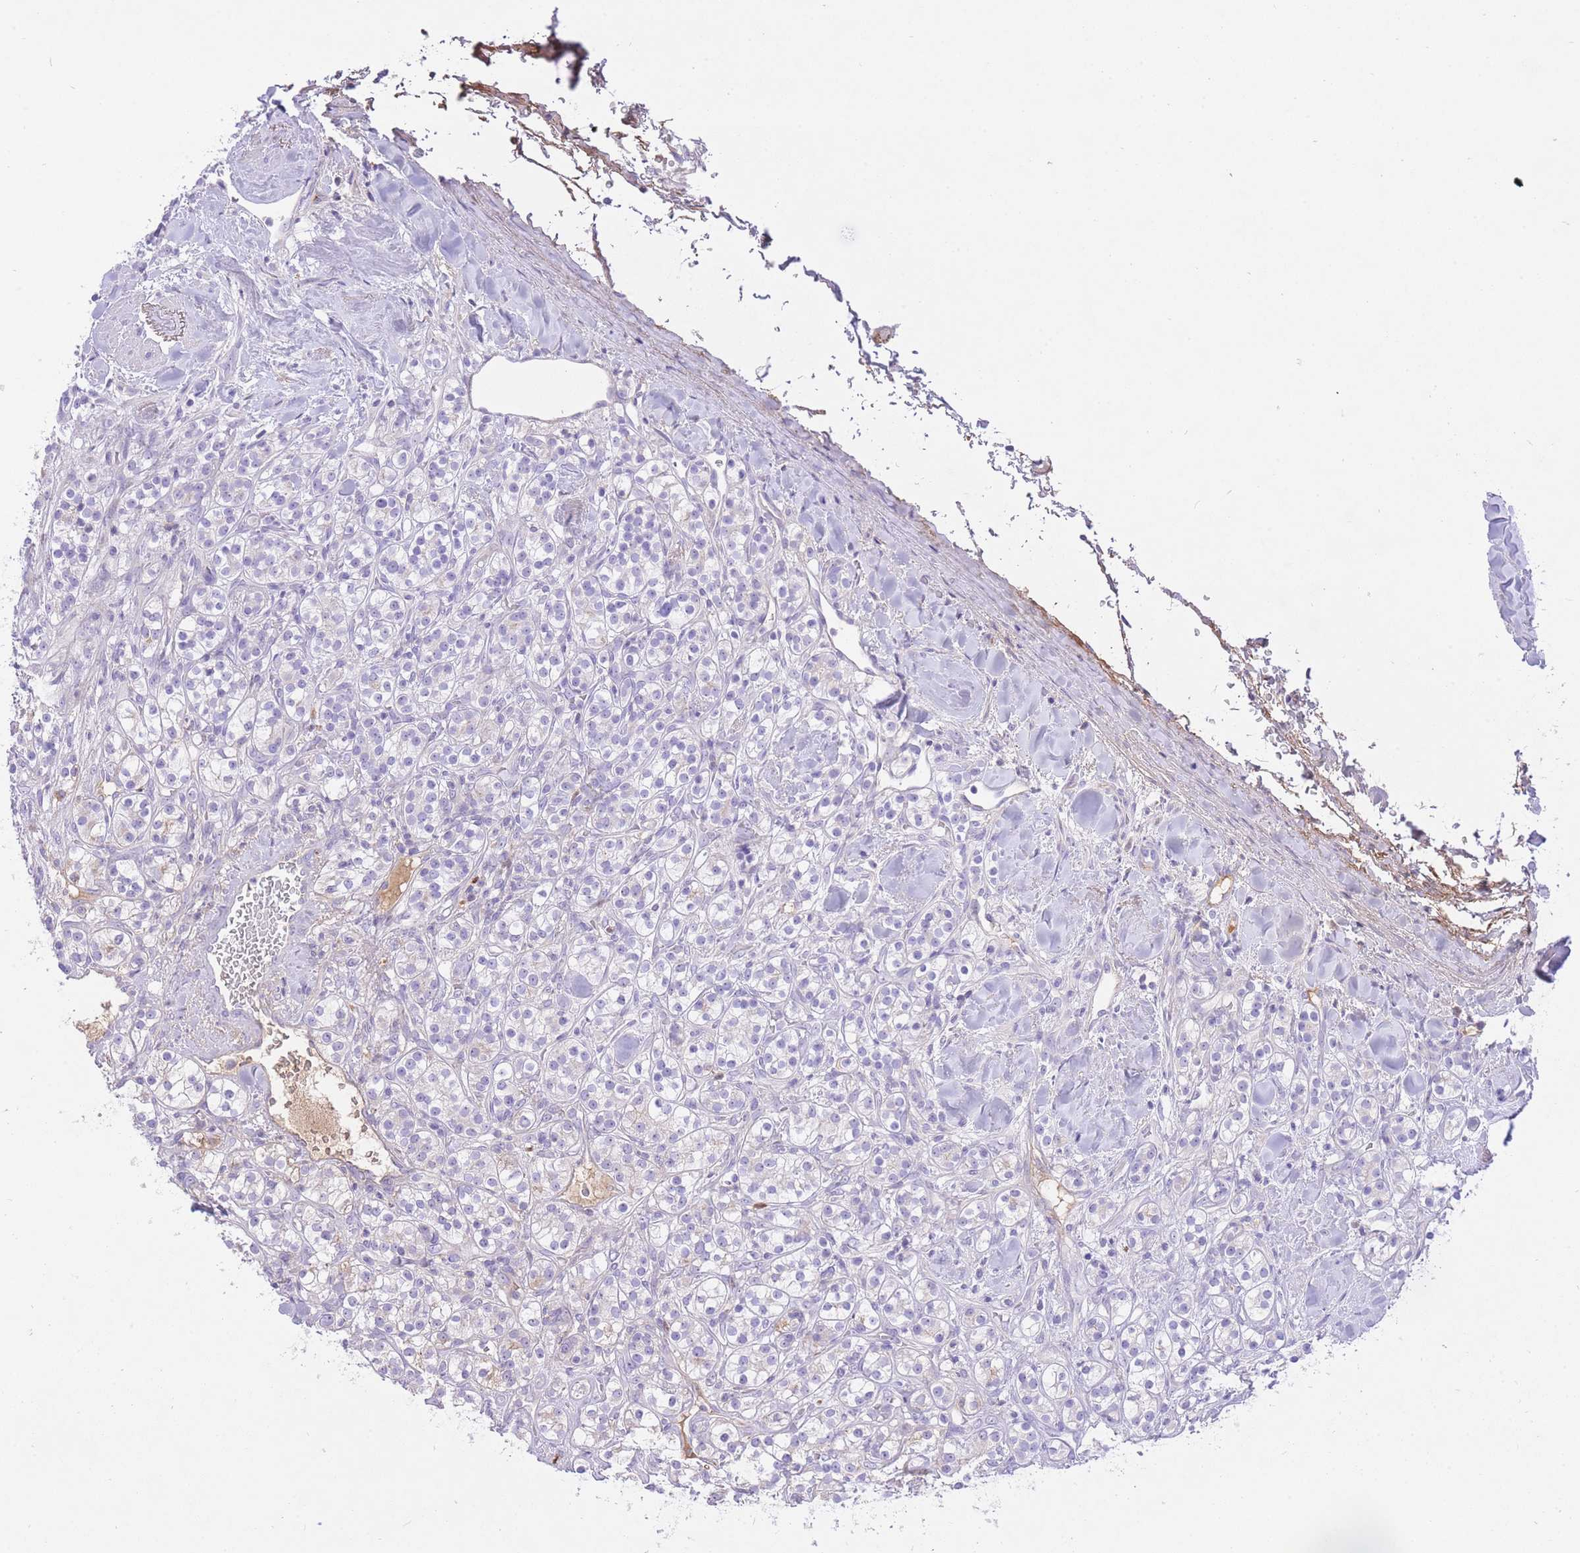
{"staining": {"intensity": "negative", "quantity": "none", "location": "none"}, "tissue": "renal cancer", "cell_type": "Tumor cells", "image_type": "cancer", "snomed": [{"axis": "morphology", "description": "Adenocarcinoma, NOS"}, {"axis": "topography", "description": "Kidney"}], "caption": "Immunohistochemistry histopathology image of neoplastic tissue: renal cancer stained with DAB demonstrates no significant protein expression in tumor cells.", "gene": "HRG", "patient": {"sex": "male", "age": 77}}